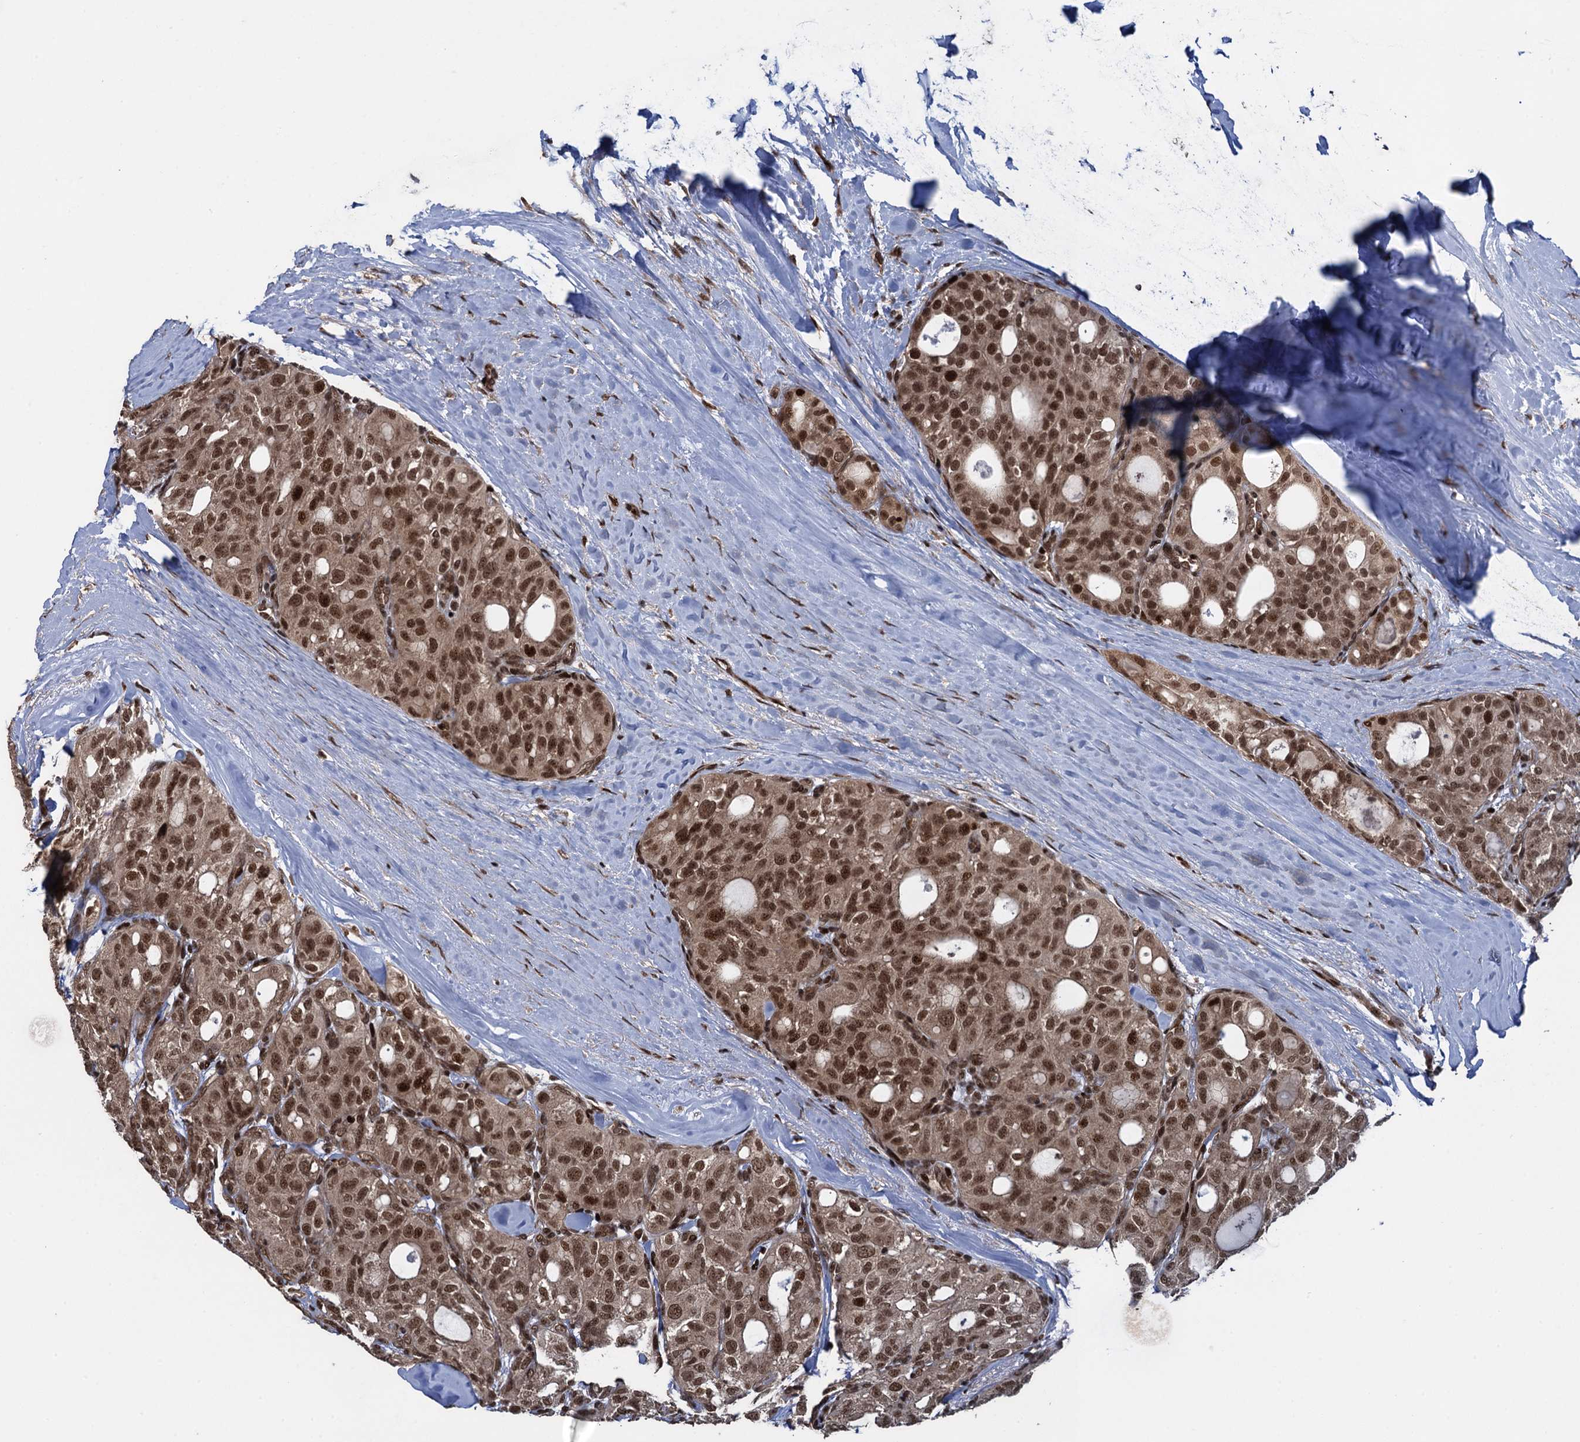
{"staining": {"intensity": "moderate", "quantity": ">75%", "location": "cytoplasmic/membranous,nuclear"}, "tissue": "thyroid cancer", "cell_type": "Tumor cells", "image_type": "cancer", "snomed": [{"axis": "morphology", "description": "Follicular adenoma carcinoma, NOS"}, {"axis": "topography", "description": "Thyroid gland"}], "caption": "About >75% of tumor cells in thyroid follicular adenoma carcinoma show moderate cytoplasmic/membranous and nuclear protein staining as visualized by brown immunohistochemical staining.", "gene": "ZNF169", "patient": {"sex": "male", "age": 75}}